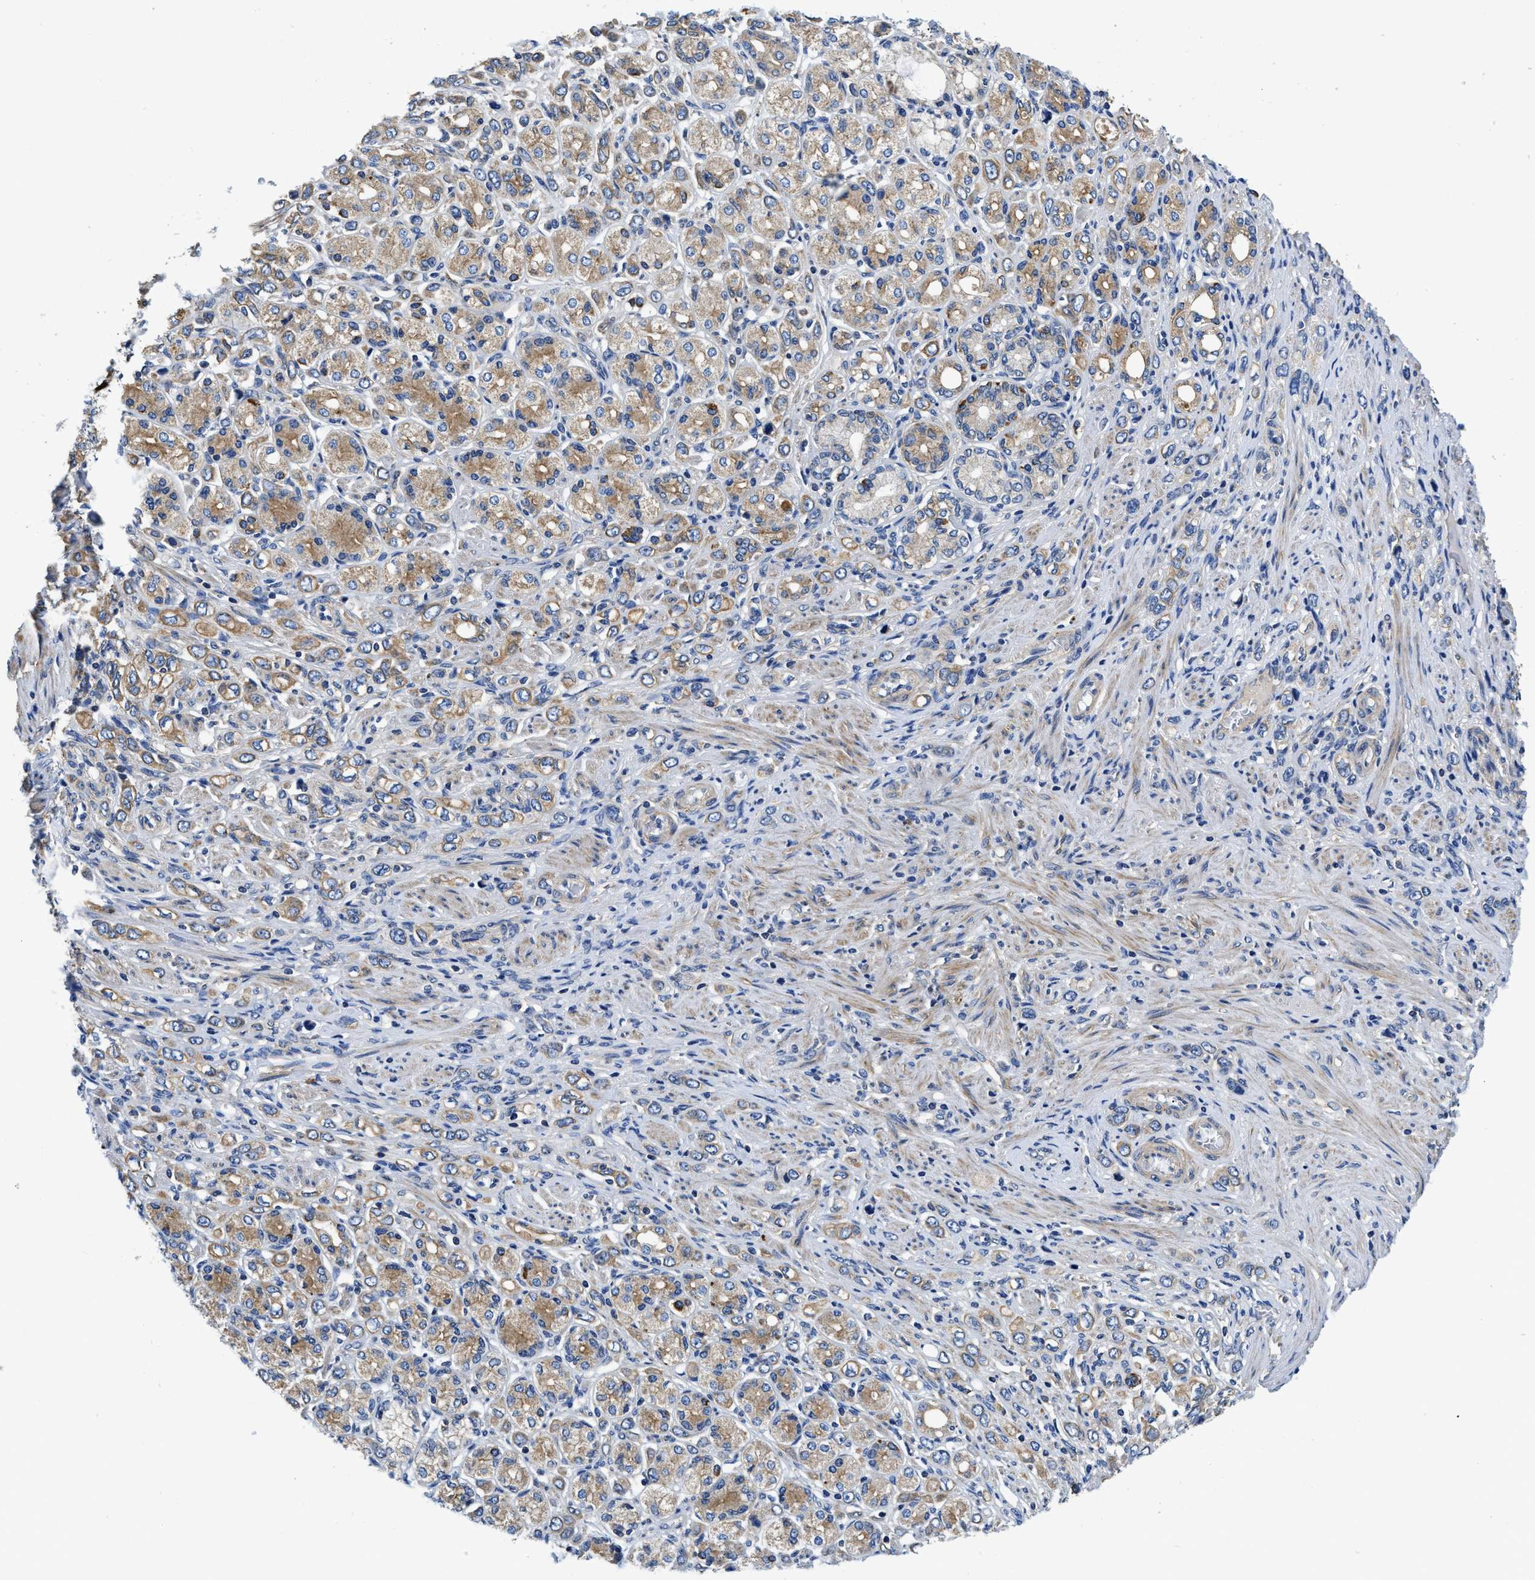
{"staining": {"intensity": "moderate", "quantity": ">75%", "location": "cytoplasmic/membranous"}, "tissue": "stomach cancer", "cell_type": "Tumor cells", "image_type": "cancer", "snomed": [{"axis": "morphology", "description": "Adenocarcinoma, NOS"}, {"axis": "topography", "description": "Stomach"}], "caption": "DAB immunohistochemical staining of stomach cancer (adenocarcinoma) shows moderate cytoplasmic/membranous protein positivity in about >75% of tumor cells. (DAB (3,3'-diaminobenzidine) IHC, brown staining for protein, blue staining for nuclei).", "gene": "STAT2", "patient": {"sex": "female", "age": 65}}